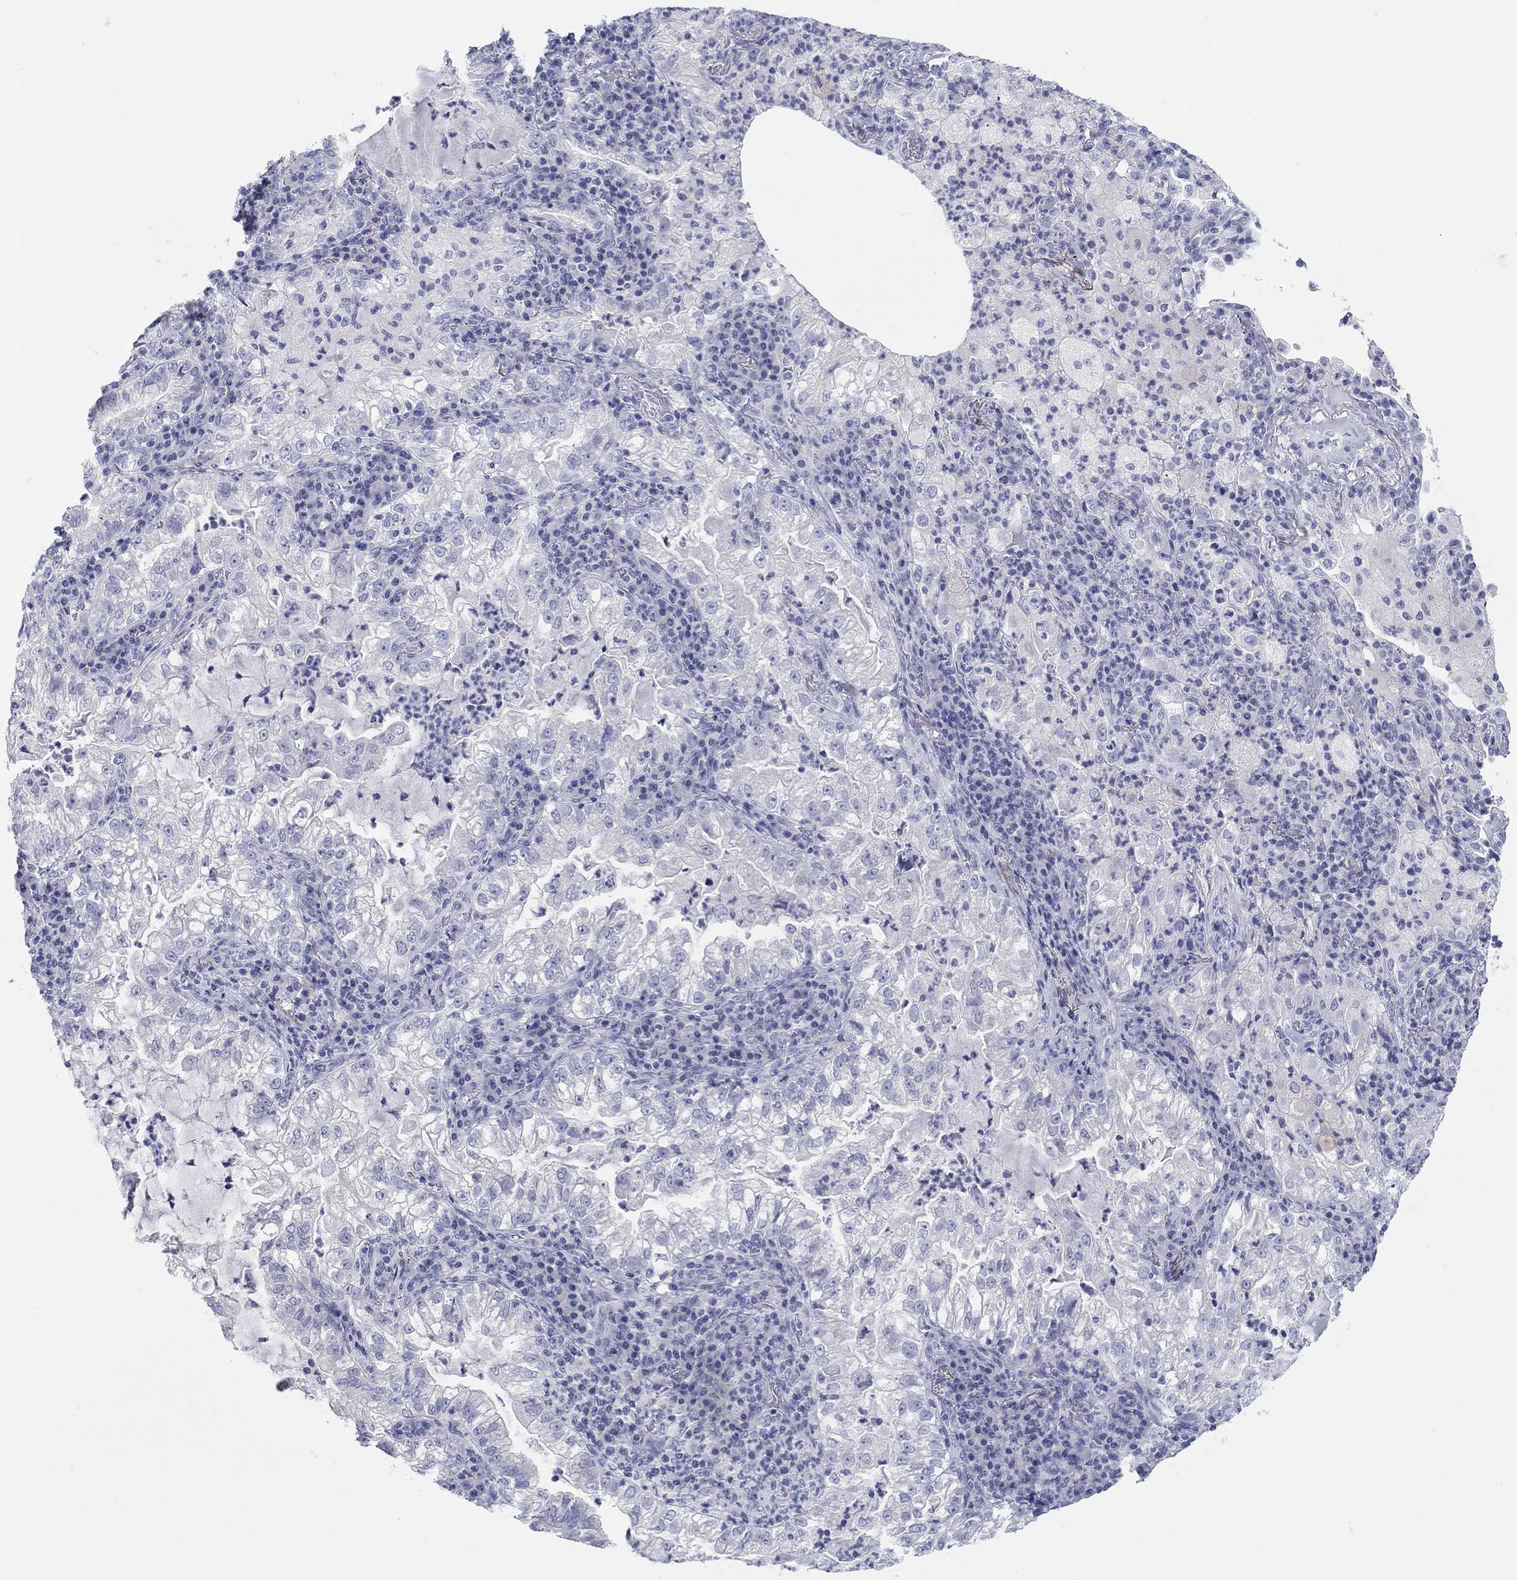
{"staining": {"intensity": "negative", "quantity": "none", "location": "none"}, "tissue": "lung cancer", "cell_type": "Tumor cells", "image_type": "cancer", "snomed": [{"axis": "morphology", "description": "Adenocarcinoma, NOS"}, {"axis": "topography", "description": "Lung"}], "caption": "A histopathology image of human lung cancer is negative for staining in tumor cells. (Brightfield microscopy of DAB immunohistochemistry at high magnification).", "gene": "CPNE6", "patient": {"sex": "female", "age": 73}}